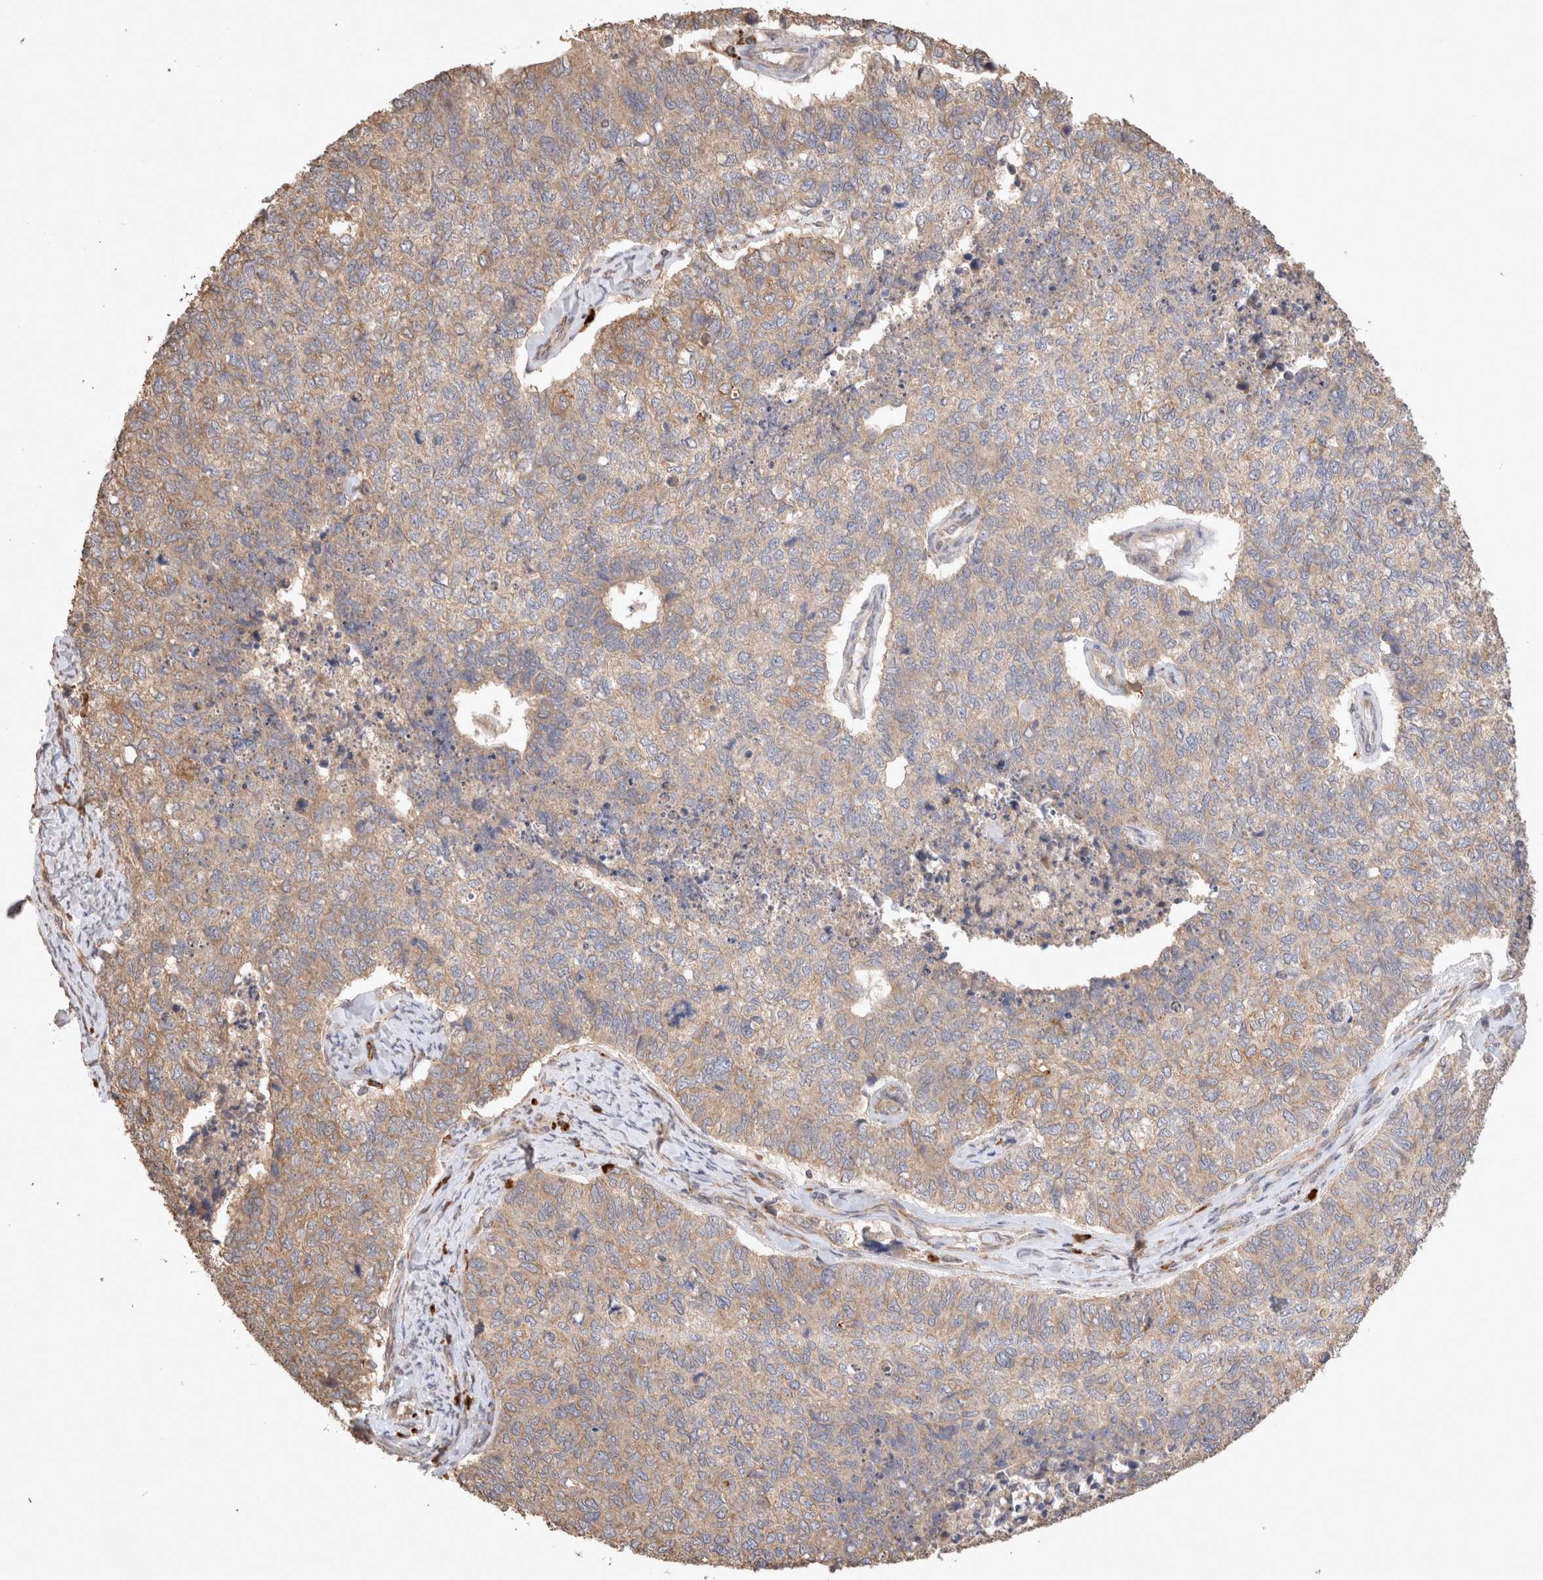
{"staining": {"intensity": "weak", "quantity": ">75%", "location": "cytoplasmic/membranous"}, "tissue": "cervical cancer", "cell_type": "Tumor cells", "image_type": "cancer", "snomed": [{"axis": "morphology", "description": "Squamous cell carcinoma, NOS"}, {"axis": "topography", "description": "Cervix"}], "caption": "Immunohistochemistry (DAB) staining of cervical cancer exhibits weak cytoplasmic/membranous protein staining in approximately >75% of tumor cells.", "gene": "HROB", "patient": {"sex": "female", "age": 63}}